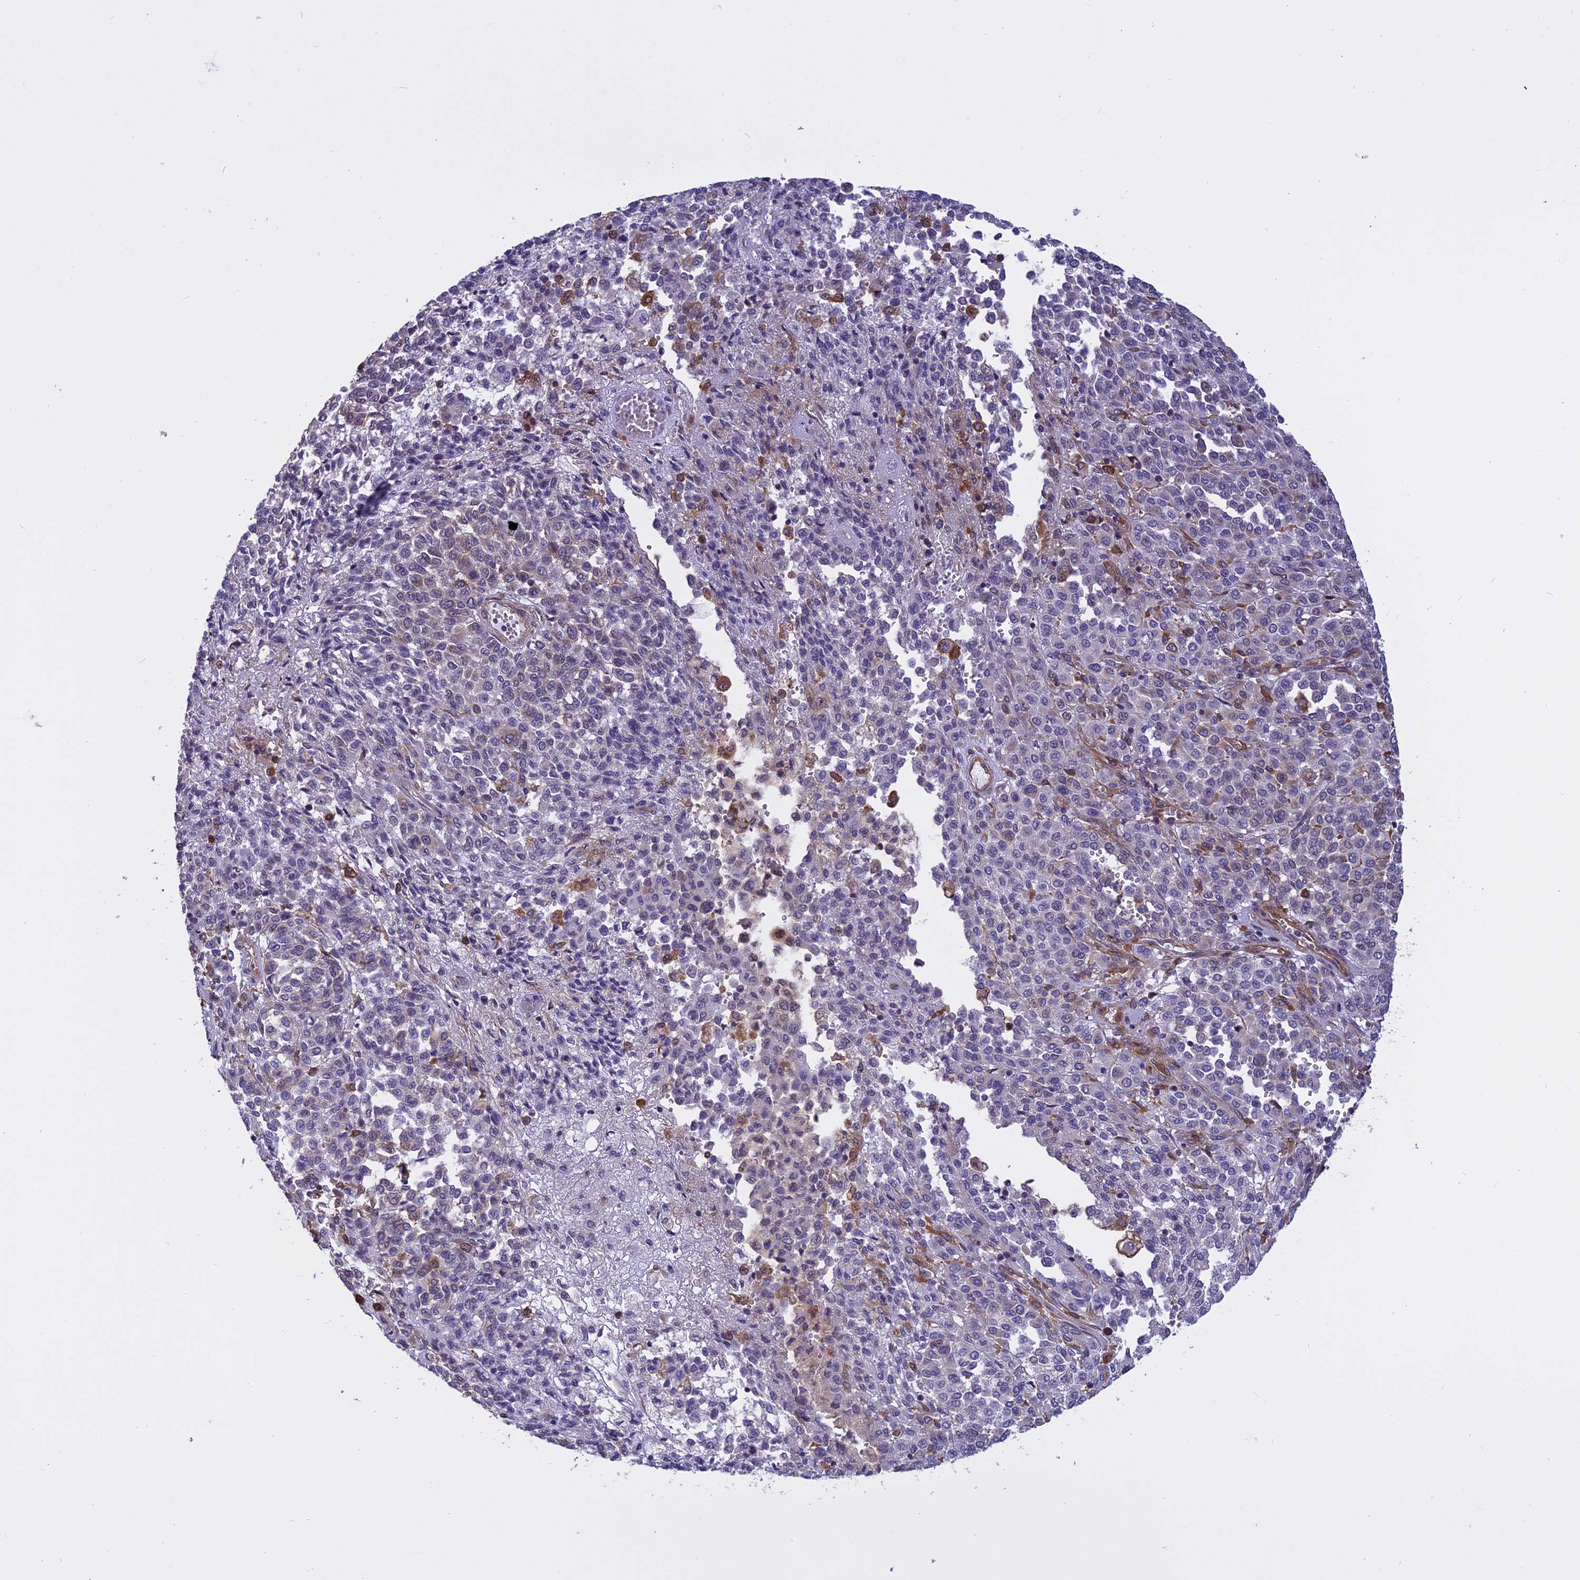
{"staining": {"intensity": "moderate", "quantity": "<25%", "location": "cytoplasmic/membranous"}, "tissue": "melanoma", "cell_type": "Tumor cells", "image_type": "cancer", "snomed": [{"axis": "morphology", "description": "Malignant melanoma, Metastatic site"}, {"axis": "topography", "description": "Pancreas"}], "caption": "The photomicrograph displays immunohistochemical staining of malignant melanoma (metastatic site). There is moderate cytoplasmic/membranous staining is identified in approximately <25% of tumor cells.", "gene": "EHBP1L1", "patient": {"sex": "female", "age": 30}}